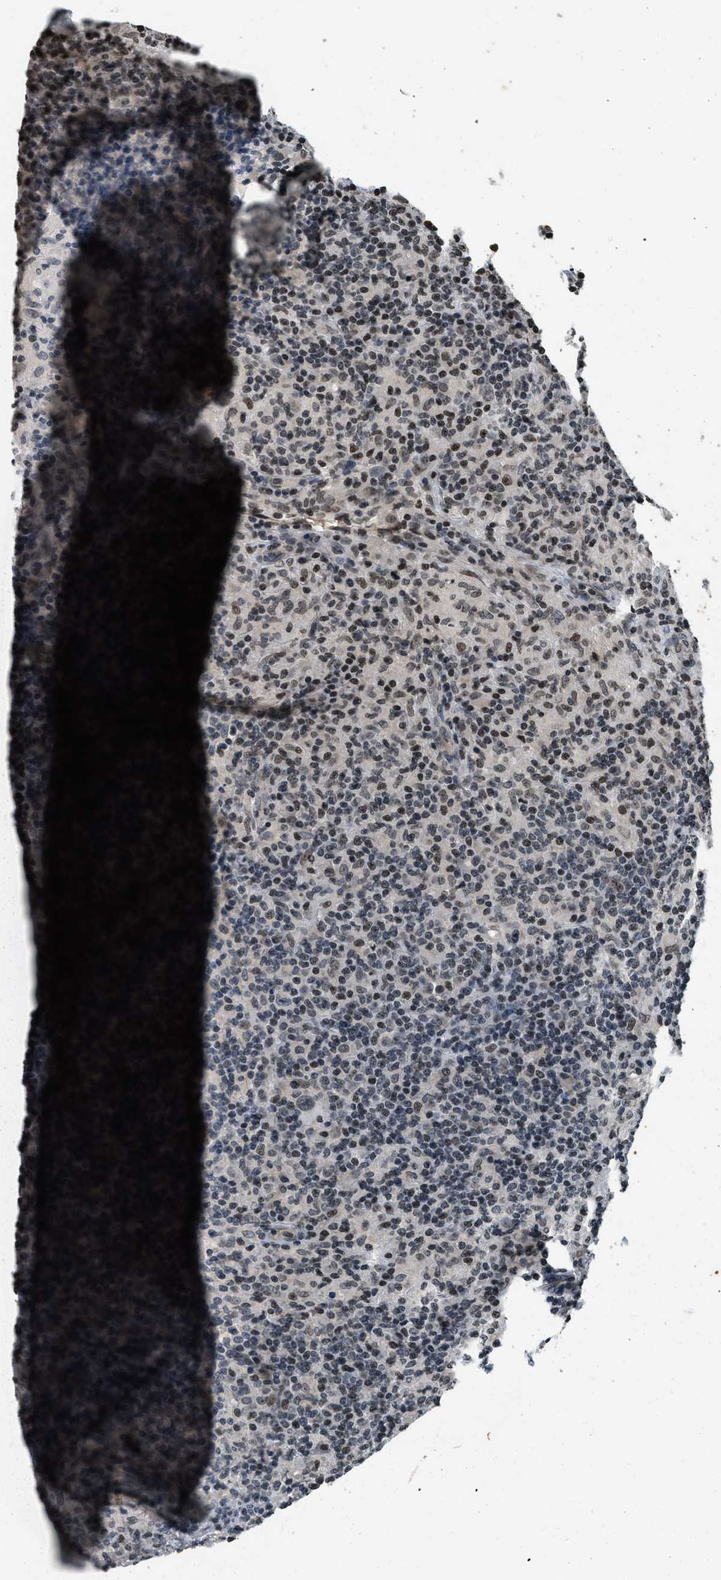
{"staining": {"intensity": "moderate", "quantity": ">75%", "location": "nuclear"}, "tissue": "lymphoma", "cell_type": "Tumor cells", "image_type": "cancer", "snomed": [{"axis": "morphology", "description": "Hodgkin's disease, NOS"}, {"axis": "topography", "description": "Lymph node"}], "caption": "This is a histology image of IHC staining of lymphoma, which shows moderate expression in the nuclear of tumor cells.", "gene": "LDB2", "patient": {"sex": "male", "age": 70}}